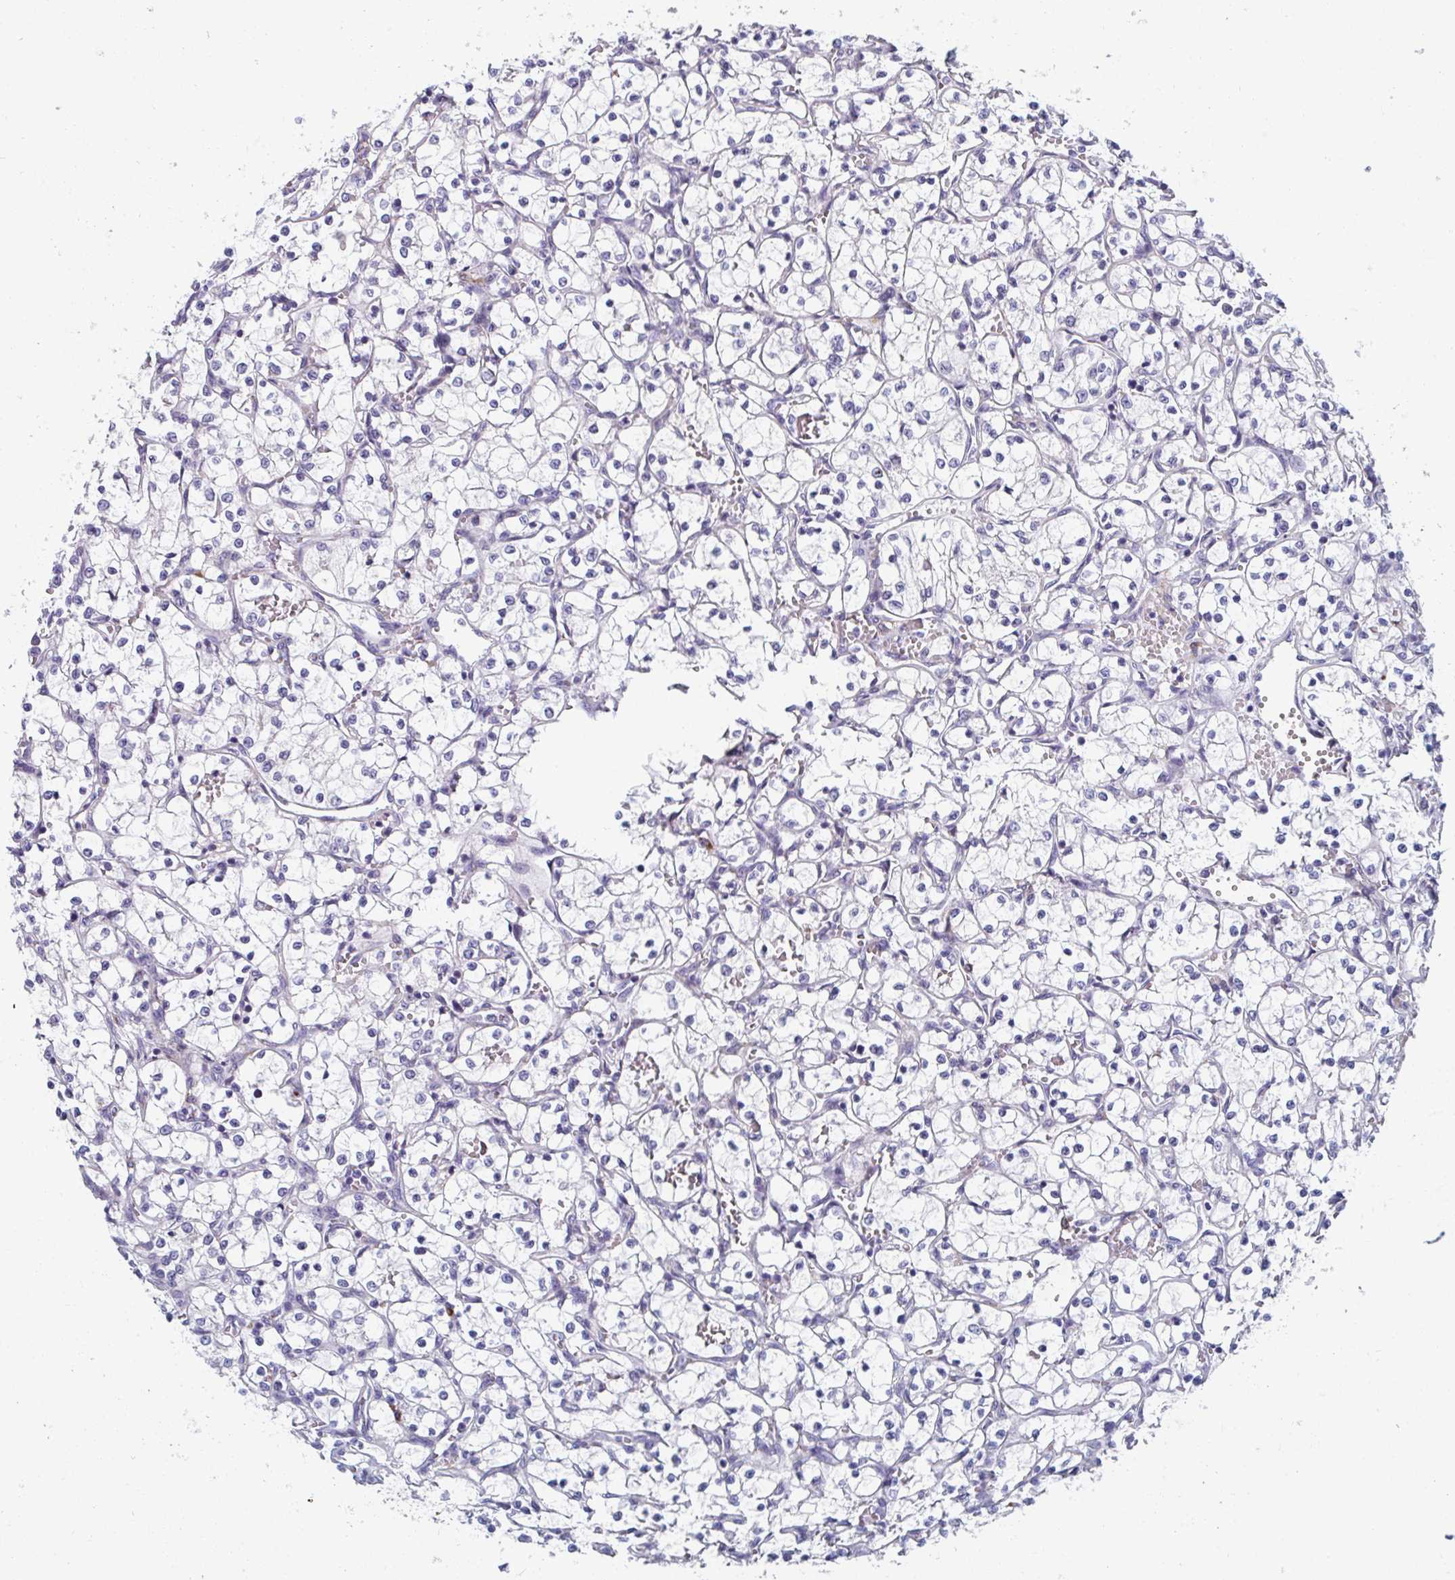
{"staining": {"intensity": "negative", "quantity": "none", "location": "none"}, "tissue": "renal cancer", "cell_type": "Tumor cells", "image_type": "cancer", "snomed": [{"axis": "morphology", "description": "Adenocarcinoma, NOS"}, {"axis": "topography", "description": "Kidney"}], "caption": "Human renal adenocarcinoma stained for a protein using immunohistochemistry (IHC) shows no staining in tumor cells.", "gene": "EIF1AD", "patient": {"sex": "female", "age": 69}}